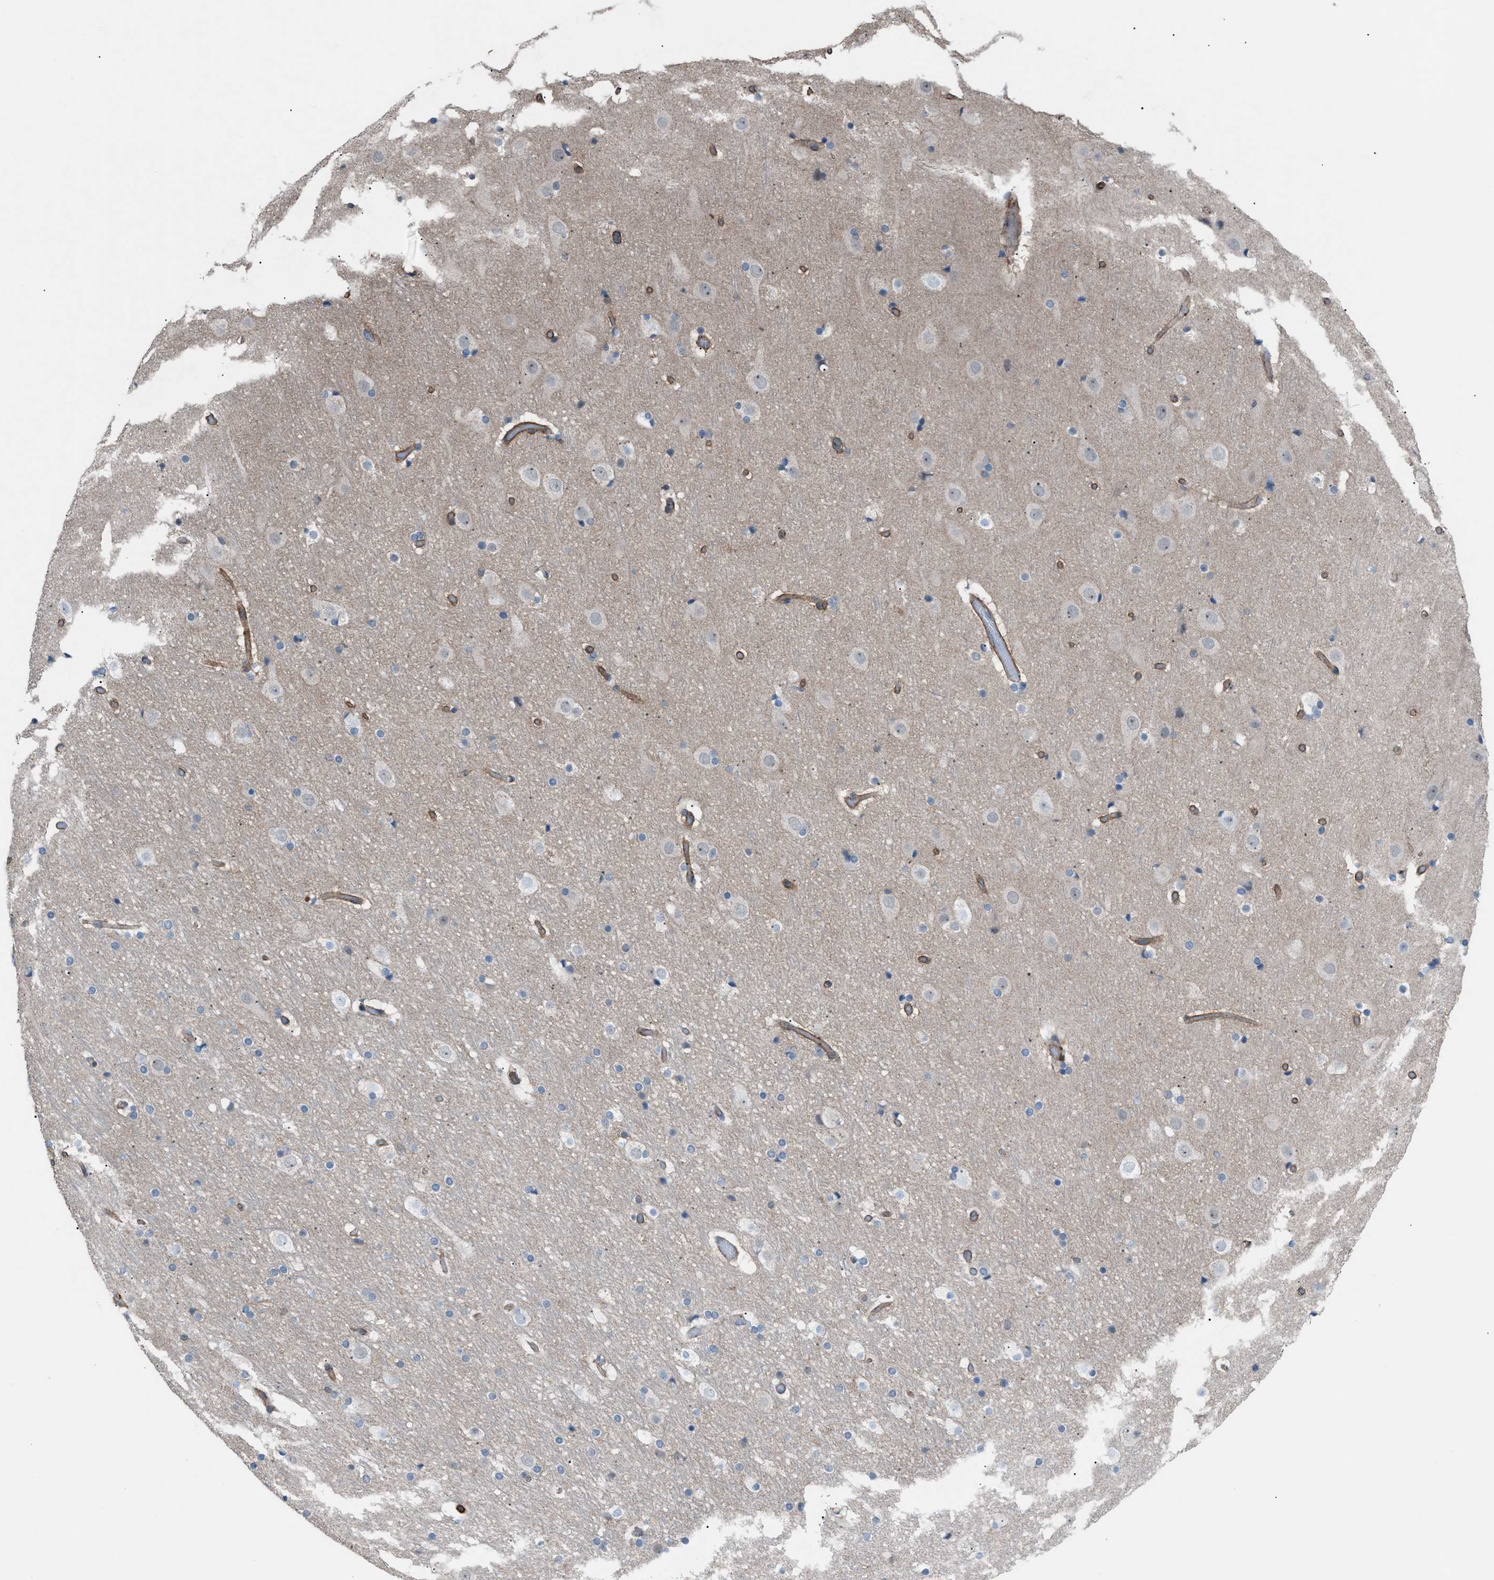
{"staining": {"intensity": "negative", "quantity": "none", "location": "none"}, "tissue": "cerebral cortex", "cell_type": "Endothelial cells", "image_type": "normal", "snomed": [{"axis": "morphology", "description": "Normal tissue, NOS"}, {"axis": "topography", "description": "Cerebral cortex"}], "caption": "The histopathology image displays no significant positivity in endothelial cells of cerebral cortex. (DAB (3,3'-diaminobenzidine) immunohistochemistry (IHC), high magnification).", "gene": "DYRK1A", "patient": {"sex": "male", "age": 57}}